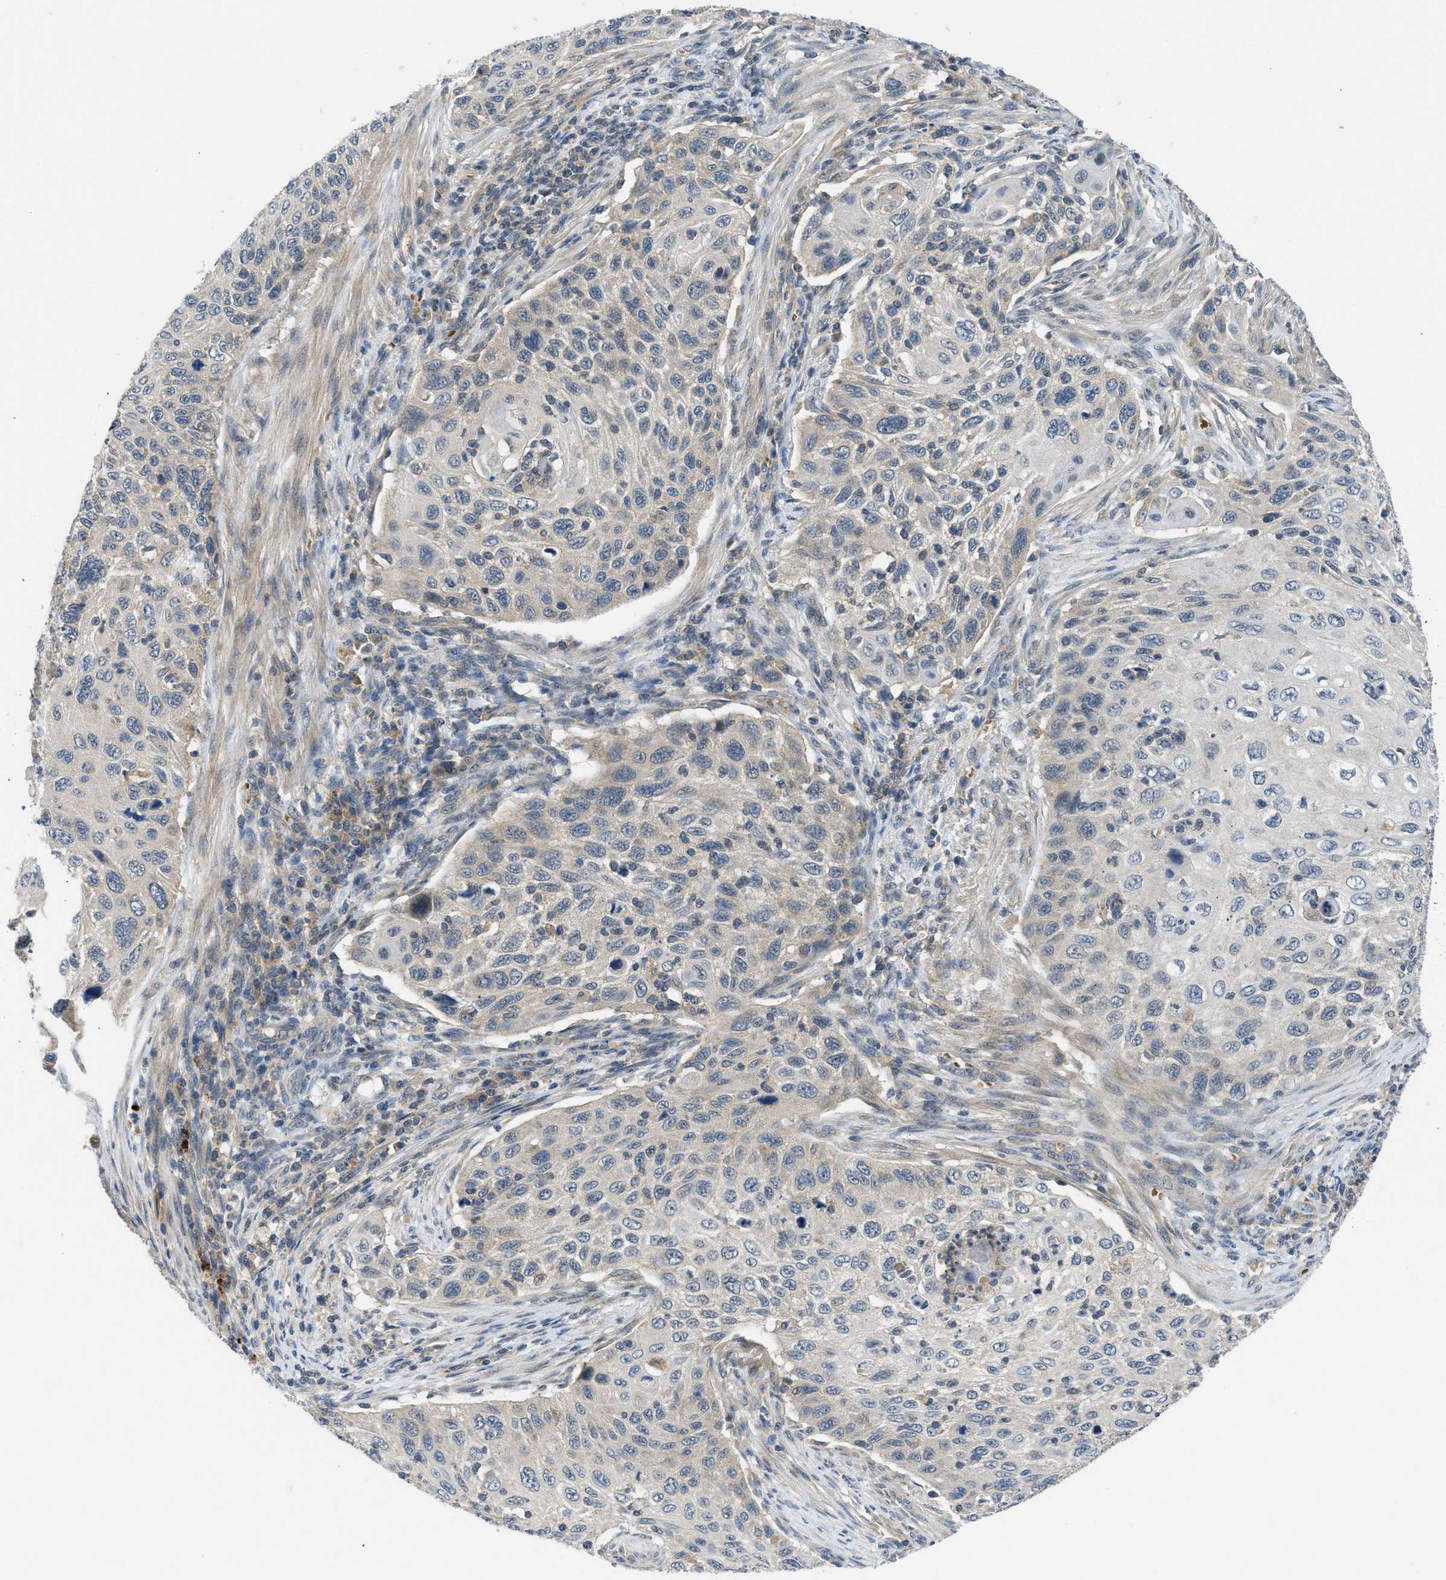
{"staining": {"intensity": "weak", "quantity": "<25%", "location": "cytoplasmic/membranous"}, "tissue": "cervical cancer", "cell_type": "Tumor cells", "image_type": "cancer", "snomed": [{"axis": "morphology", "description": "Squamous cell carcinoma, NOS"}, {"axis": "topography", "description": "Cervix"}], "caption": "This is an immunohistochemistry photomicrograph of cervical squamous cell carcinoma. There is no positivity in tumor cells.", "gene": "PDE7A", "patient": {"sex": "female", "age": 70}}